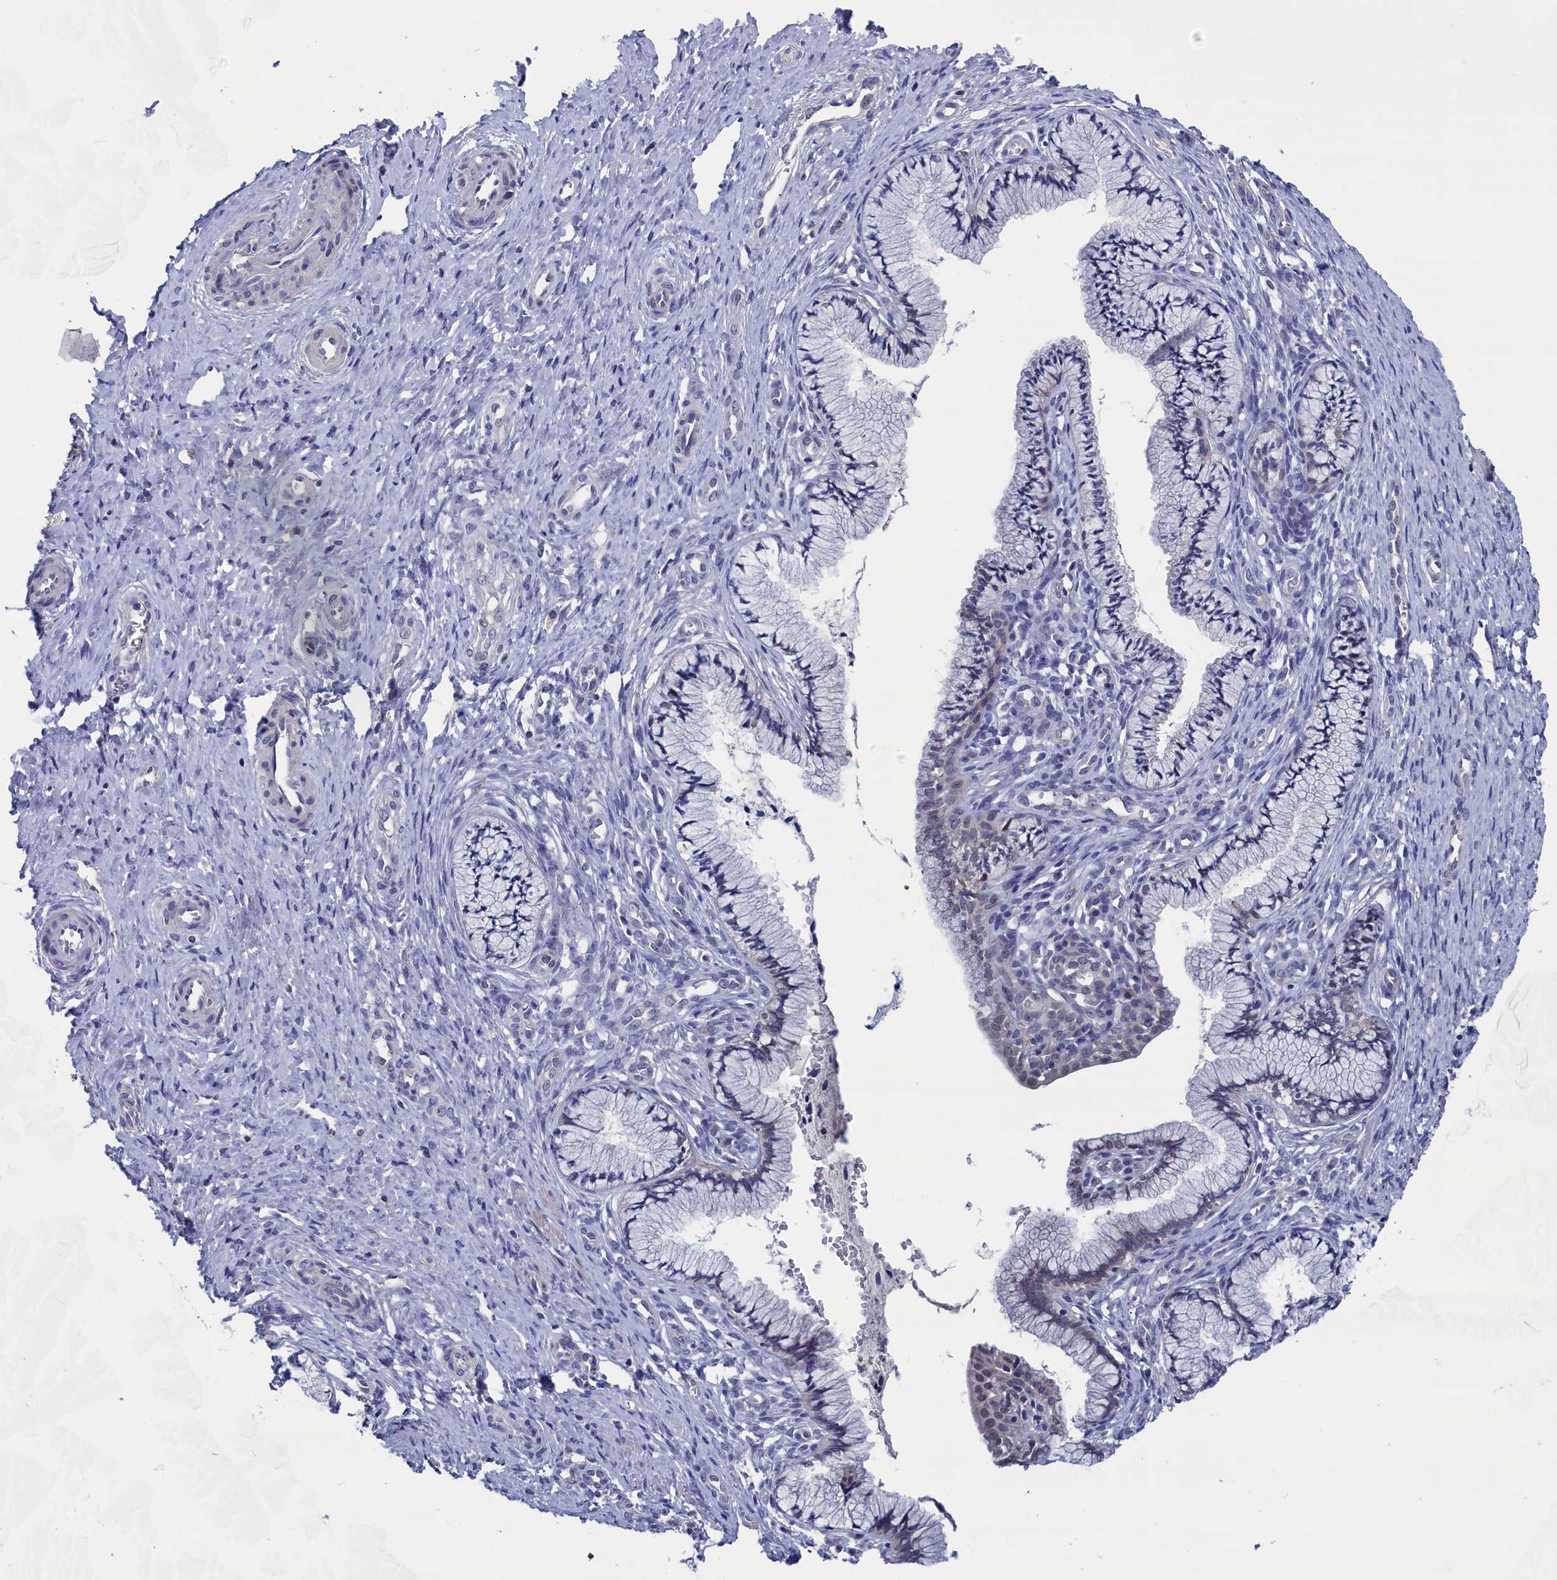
{"staining": {"intensity": "moderate", "quantity": "<25%", "location": "nuclear"}, "tissue": "cervix", "cell_type": "Glandular cells", "image_type": "normal", "snomed": [{"axis": "morphology", "description": "Normal tissue, NOS"}, {"axis": "topography", "description": "Cervix"}], "caption": "An image of cervix stained for a protein shows moderate nuclear brown staining in glandular cells.", "gene": "SPATA13", "patient": {"sex": "female", "age": 36}}